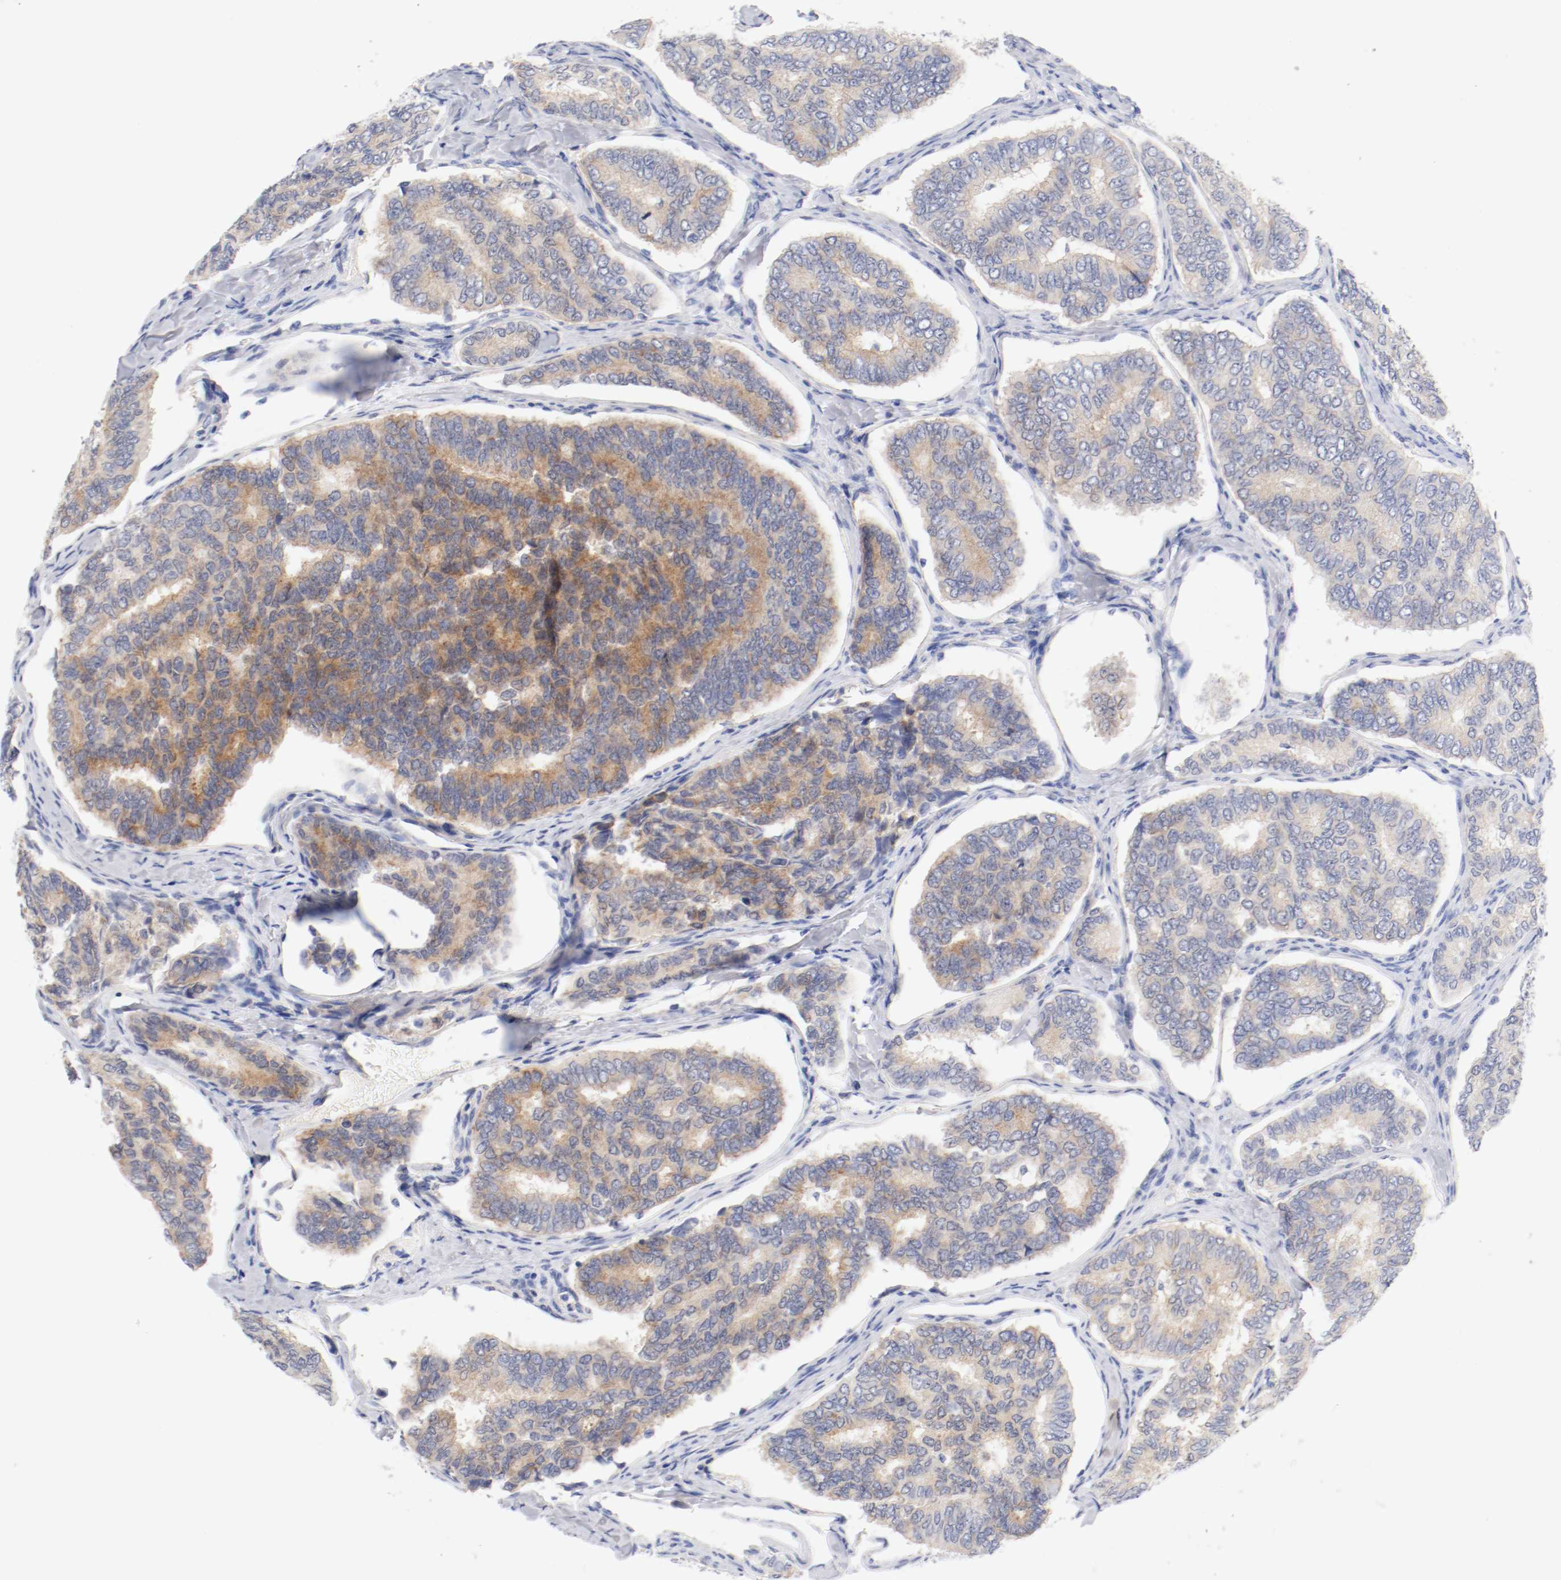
{"staining": {"intensity": "weak", "quantity": ">75%", "location": "cytoplasmic/membranous"}, "tissue": "thyroid cancer", "cell_type": "Tumor cells", "image_type": "cancer", "snomed": [{"axis": "morphology", "description": "Papillary adenocarcinoma, NOS"}, {"axis": "topography", "description": "Thyroid gland"}], "caption": "Tumor cells demonstrate low levels of weak cytoplasmic/membranous expression in about >75% of cells in human thyroid papillary adenocarcinoma.", "gene": "HOMER1", "patient": {"sex": "female", "age": 35}}